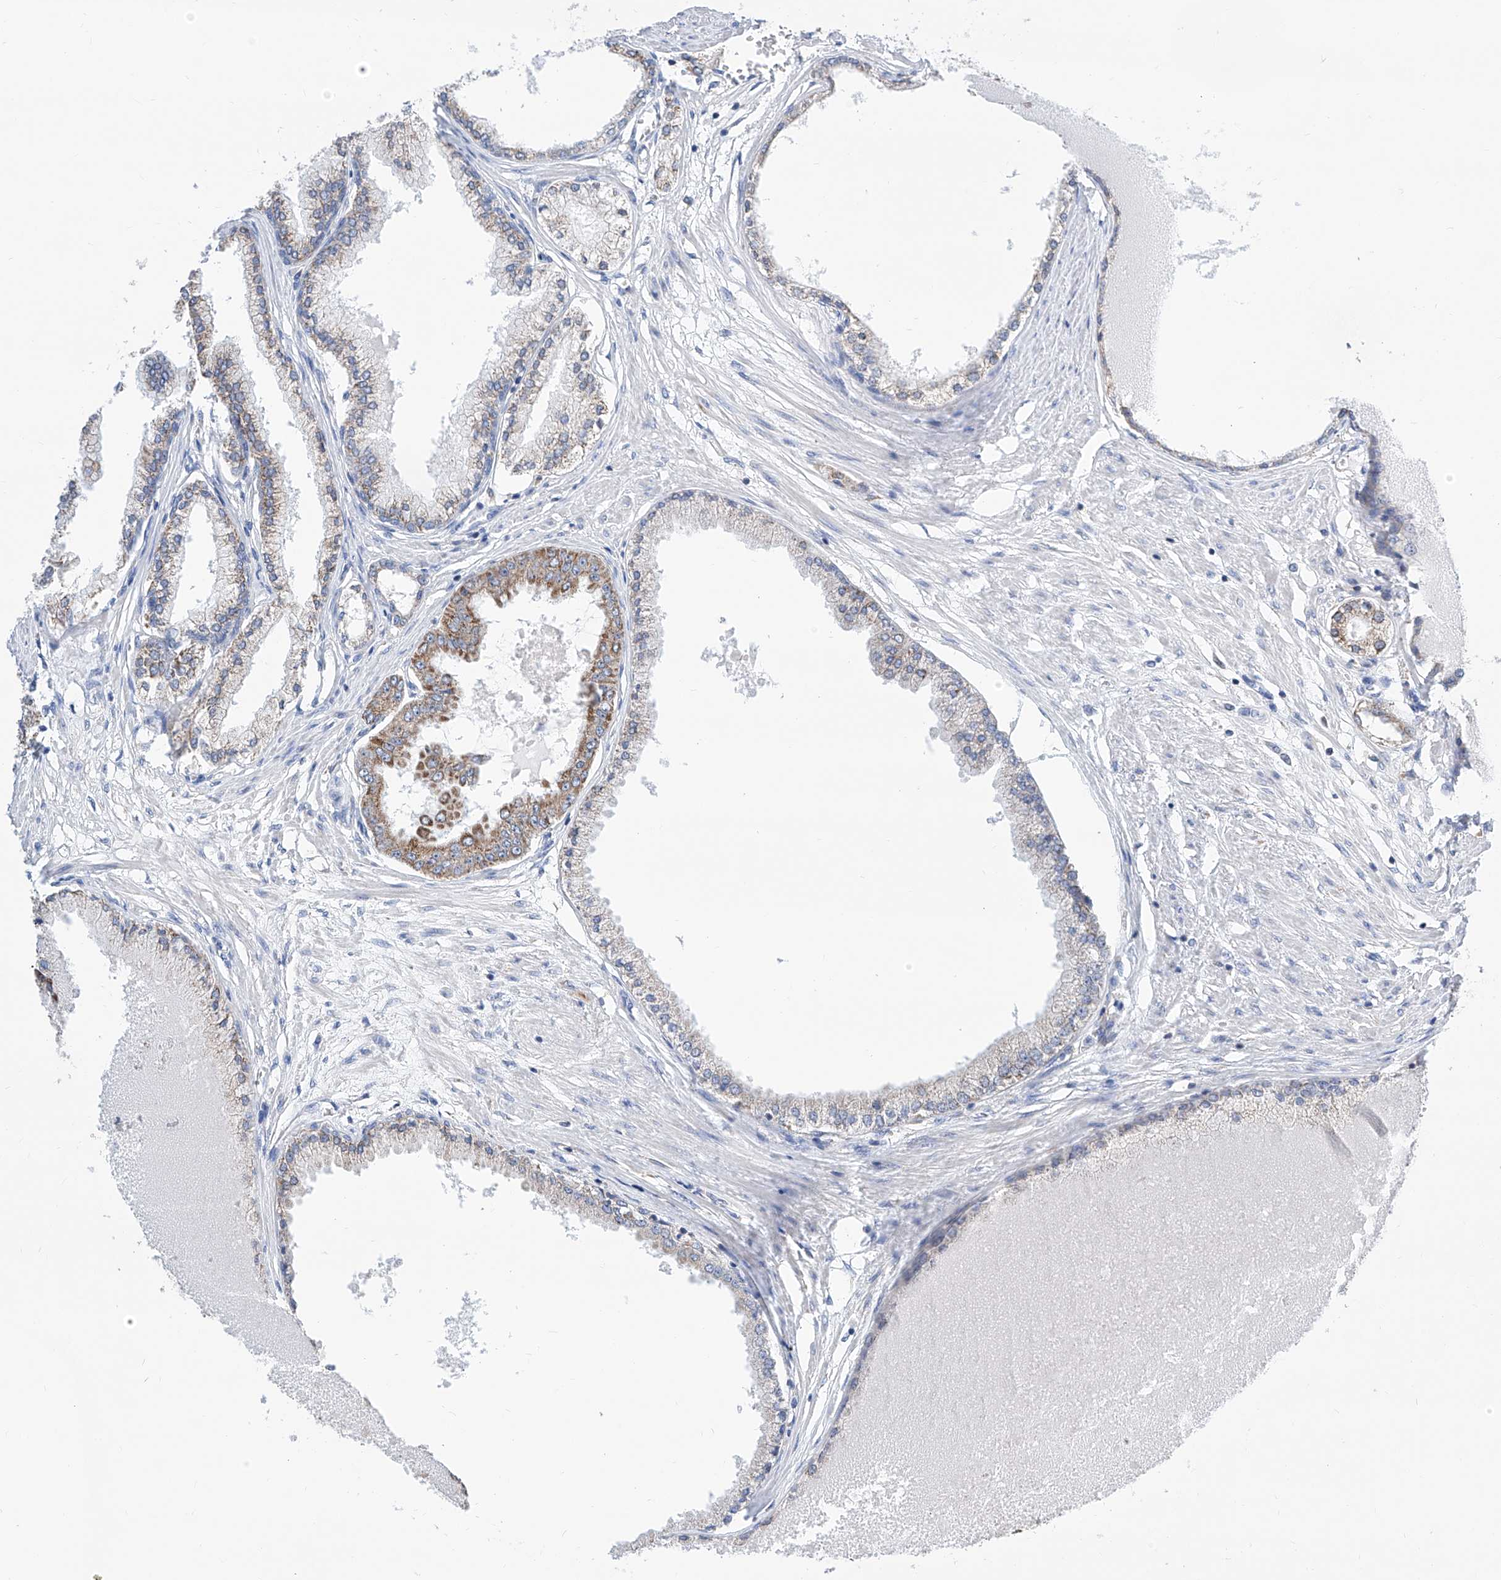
{"staining": {"intensity": "weak", "quantity": "25%-75%", "location": "cytoplasmic/membranous"}, "tissue": "prostate cancer", "cell_type": "Tumor cells", "image_type": "cancer", "snomed": [{"axis": "morphology", "description": "Adenocarcinoma, Low grade"}, {"axis": "topography", "description": "Prostate"}], "caption": "There is low levels of weak cytoplasmic/membranous staining in tumor cells of prostate low-grade adenocarcinoma, as demonstrated by immunohistochemical staining (brown color).", "gene": "MAD2L1", "patient": {"sex": "male", "age": 63}}